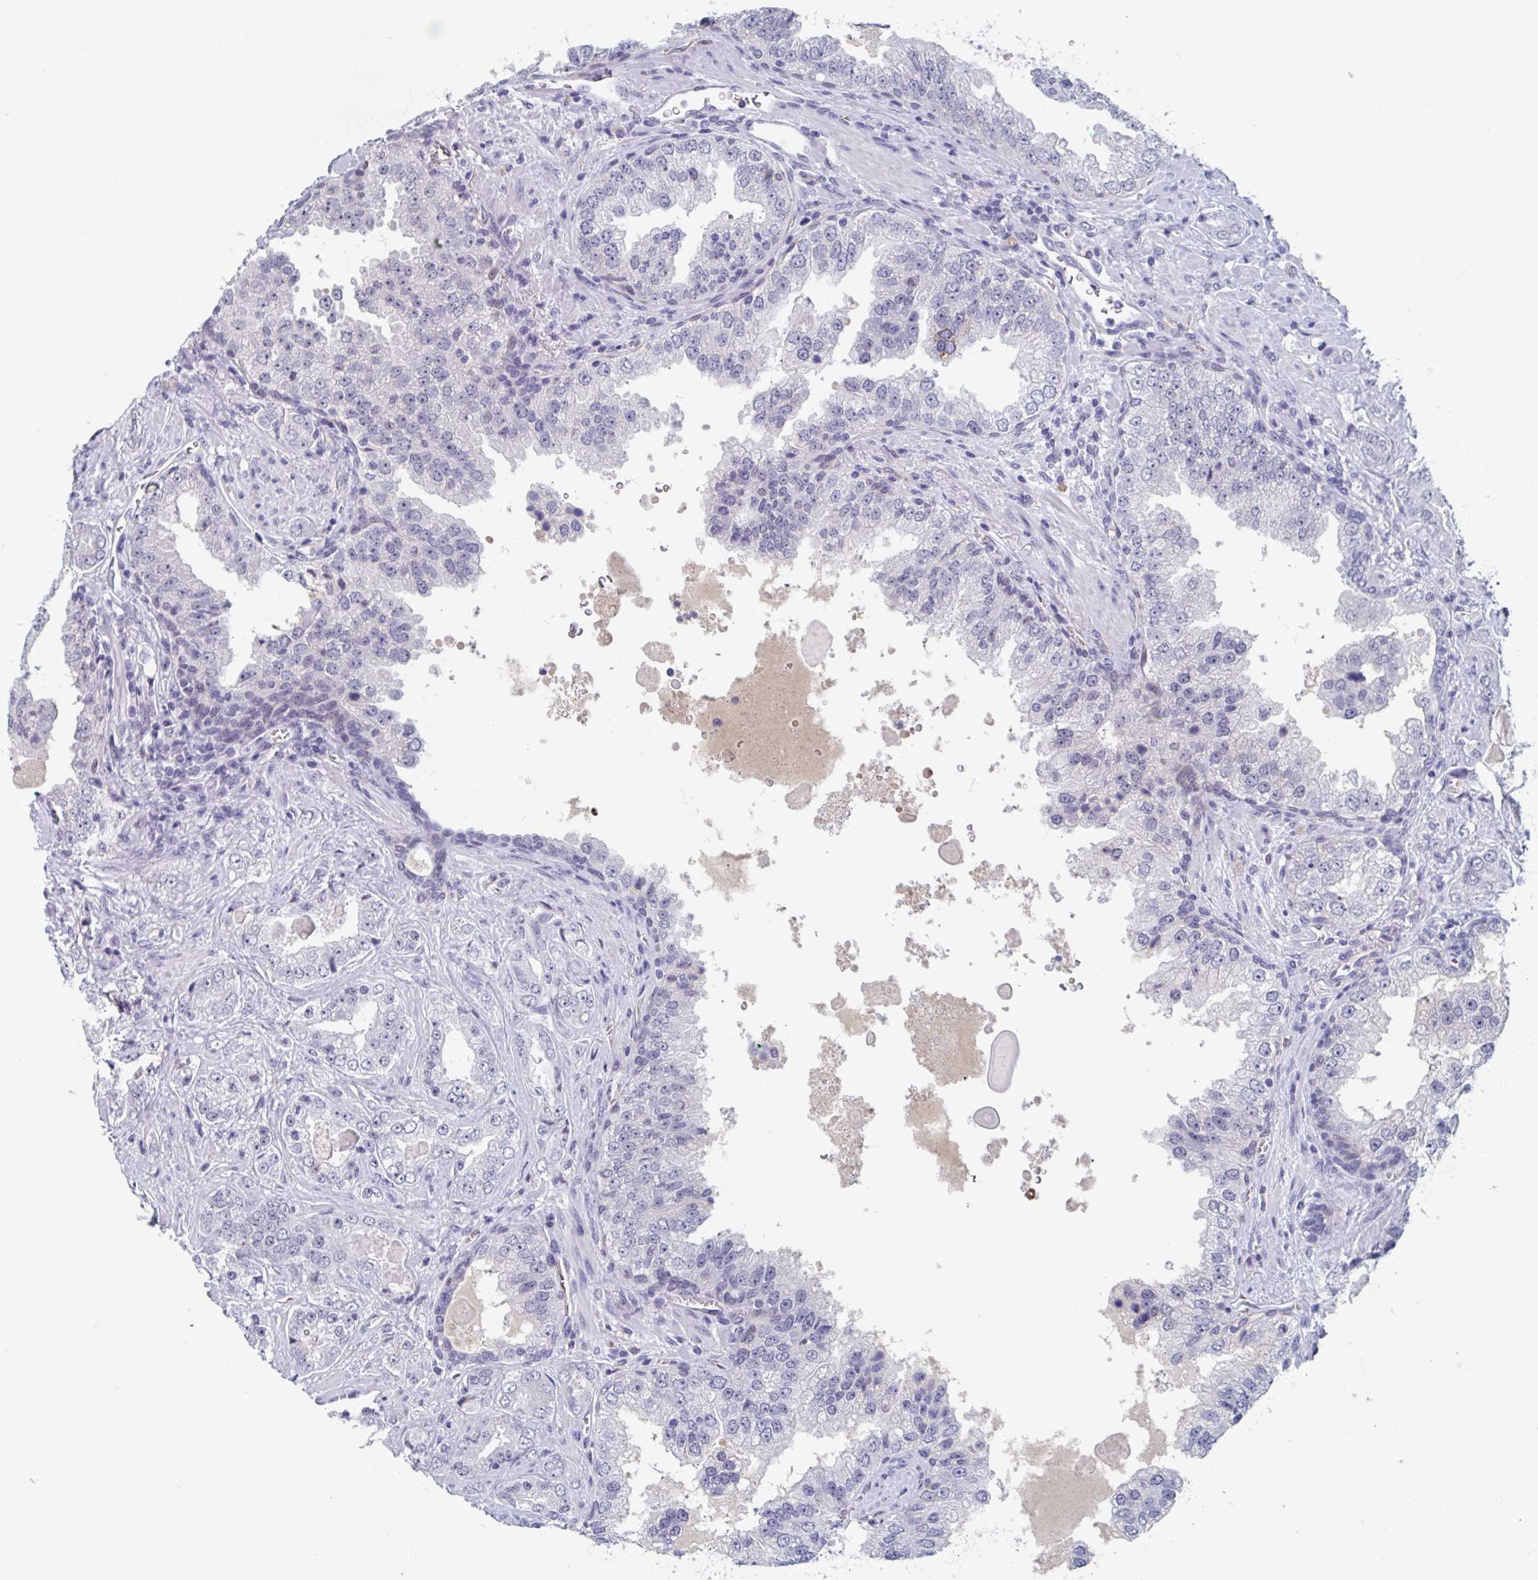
{"staining": {"intensity": "negative", "quantity": "none", "location": "none"}, "tissue": "prostate cancer", "cell_type": "Tumor cells", "image_type": "cancer", "snomed": [{"axis": "morphology", "description": "Adenocarcinoma, High grade"}, {"axis": "topography", "description": "Prostate"}], "caption": "The histopathology image demonstrates no staining of tumor cells in adenocarcinoma (high-grade) (prostate).", "gene": "KDM4D", "patient": {"sex": "male", "age": 67}}